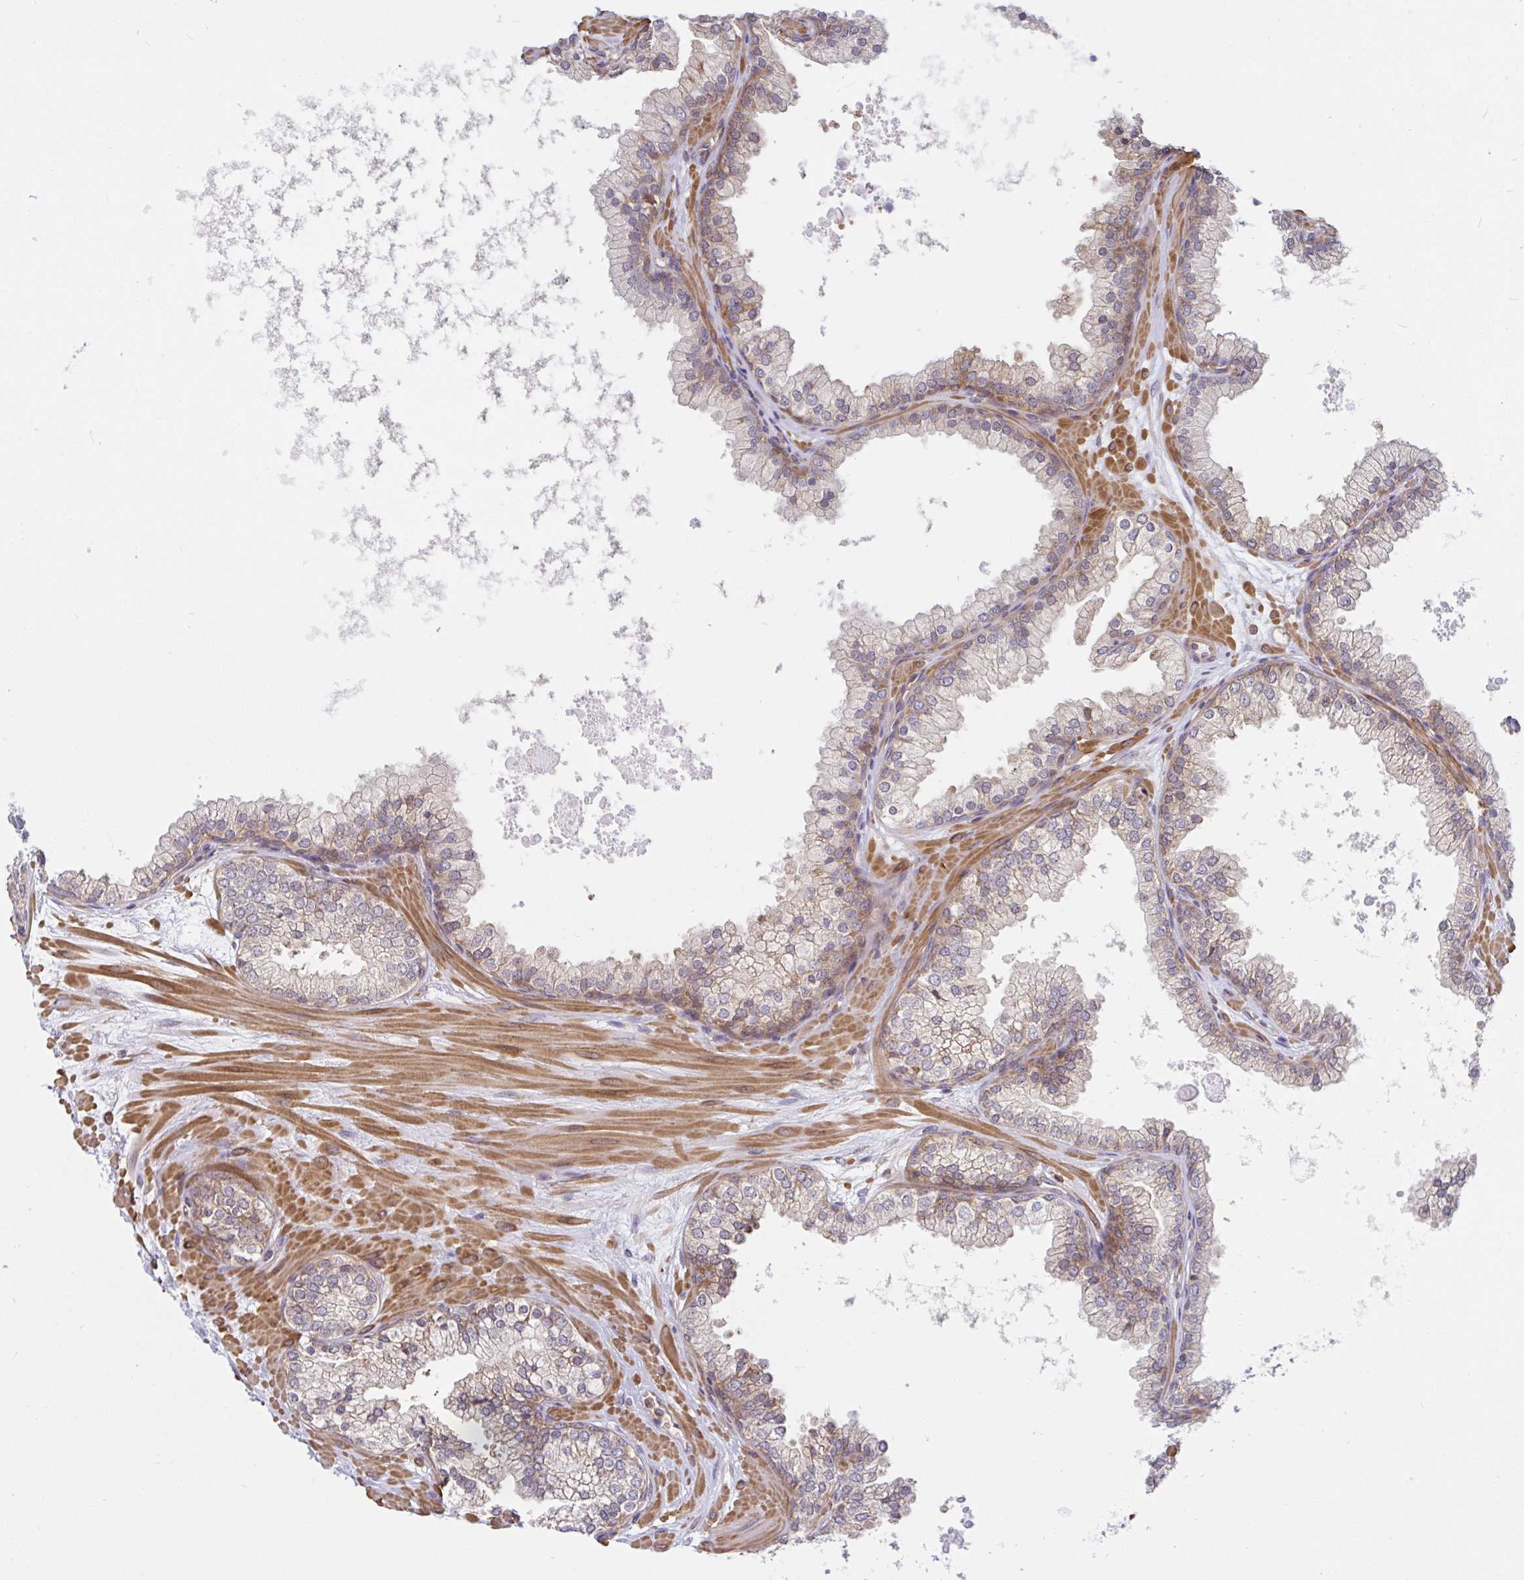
{"staining": {"intensity": "weak", "quantity": "25%-75%", "location": "cytoplasmic/membranous"}, "tissue": "prostate", "cell_type": "Glandular cells", "image_type": "normal", "snomed": [{"axis": "morphology", "description": "Normal tissue, NOS"}, {"axis": "topography", "description": "Prostate"}, {"axis": "topography", "description": "Peripheral nerve tissue"}], "caption": "Prostate stained with IHC demonstrates weak cytoplasmic/membranous positivity in approximately 25%-75% of glandular cells. The staining was performed using DAB, with brown indicating positive protein expression. Nuclei are stained blue with hematoxylin.", "gene": "LARP1", "patient": {"sex": "male", "age": 61}}